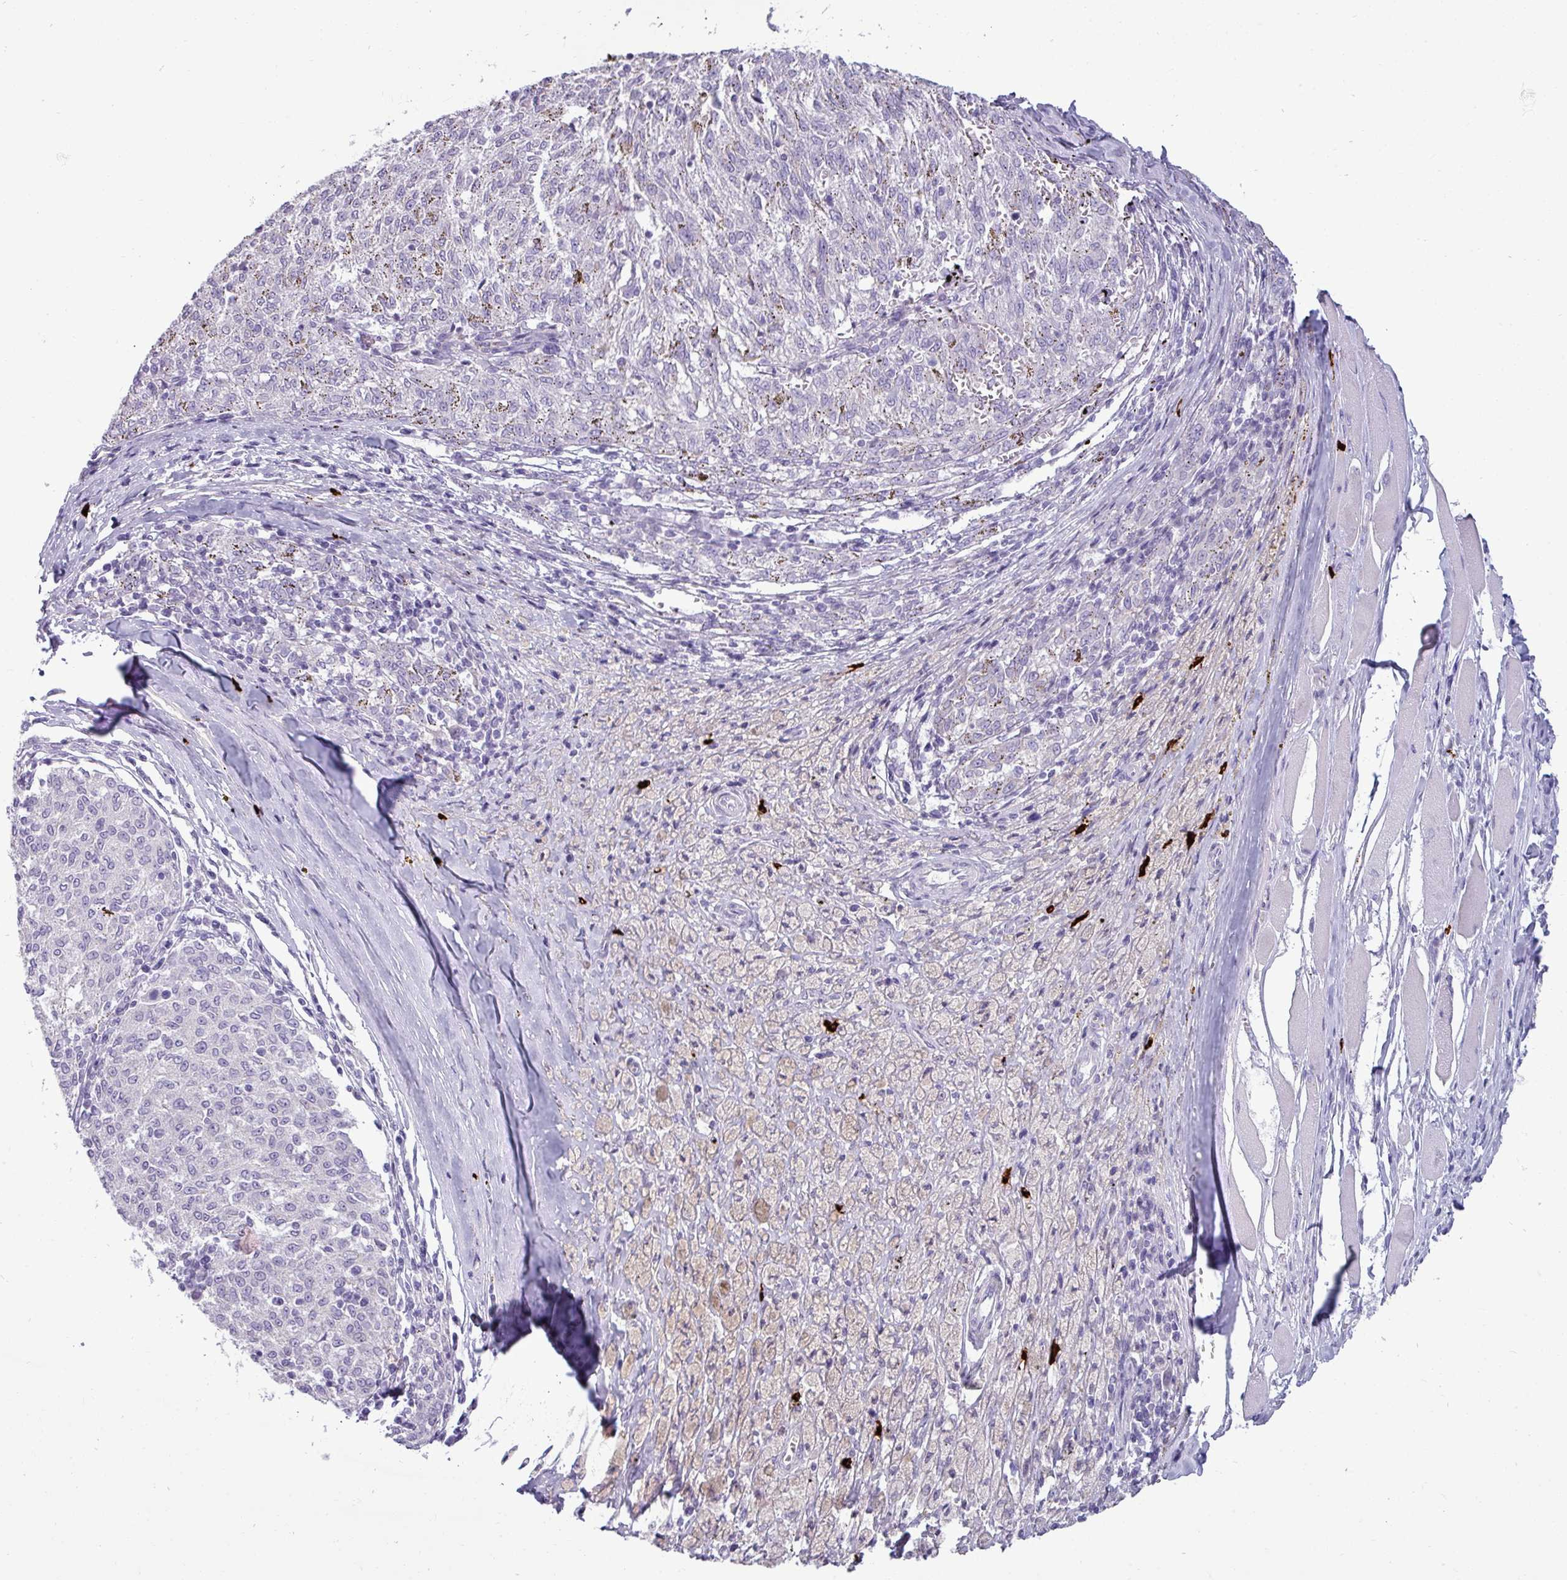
{"staining": {"intensity": "negative", "quantity": "none", "location": "none"}, "tissue": "melanoma", "cell_type": "Tumor cells", "image_type": "cancer", "snomed": [{"axis": "morphology", "description": "Malignant melanoma, NOS"}, {"axis": "topography", "description": "Skin"}], "caption": "This image is of melanoma stained with immunohistochemistry to label a protein in brown with the nuclei are counter-stained blue. There is no expression in tumor cells. (DAB (3,3'-diaminobenzidine) immunohistochemistry with hematoxylin counter stain).", "gene": "TRIM39", "patient": {"sex": "female", "age": 72}}